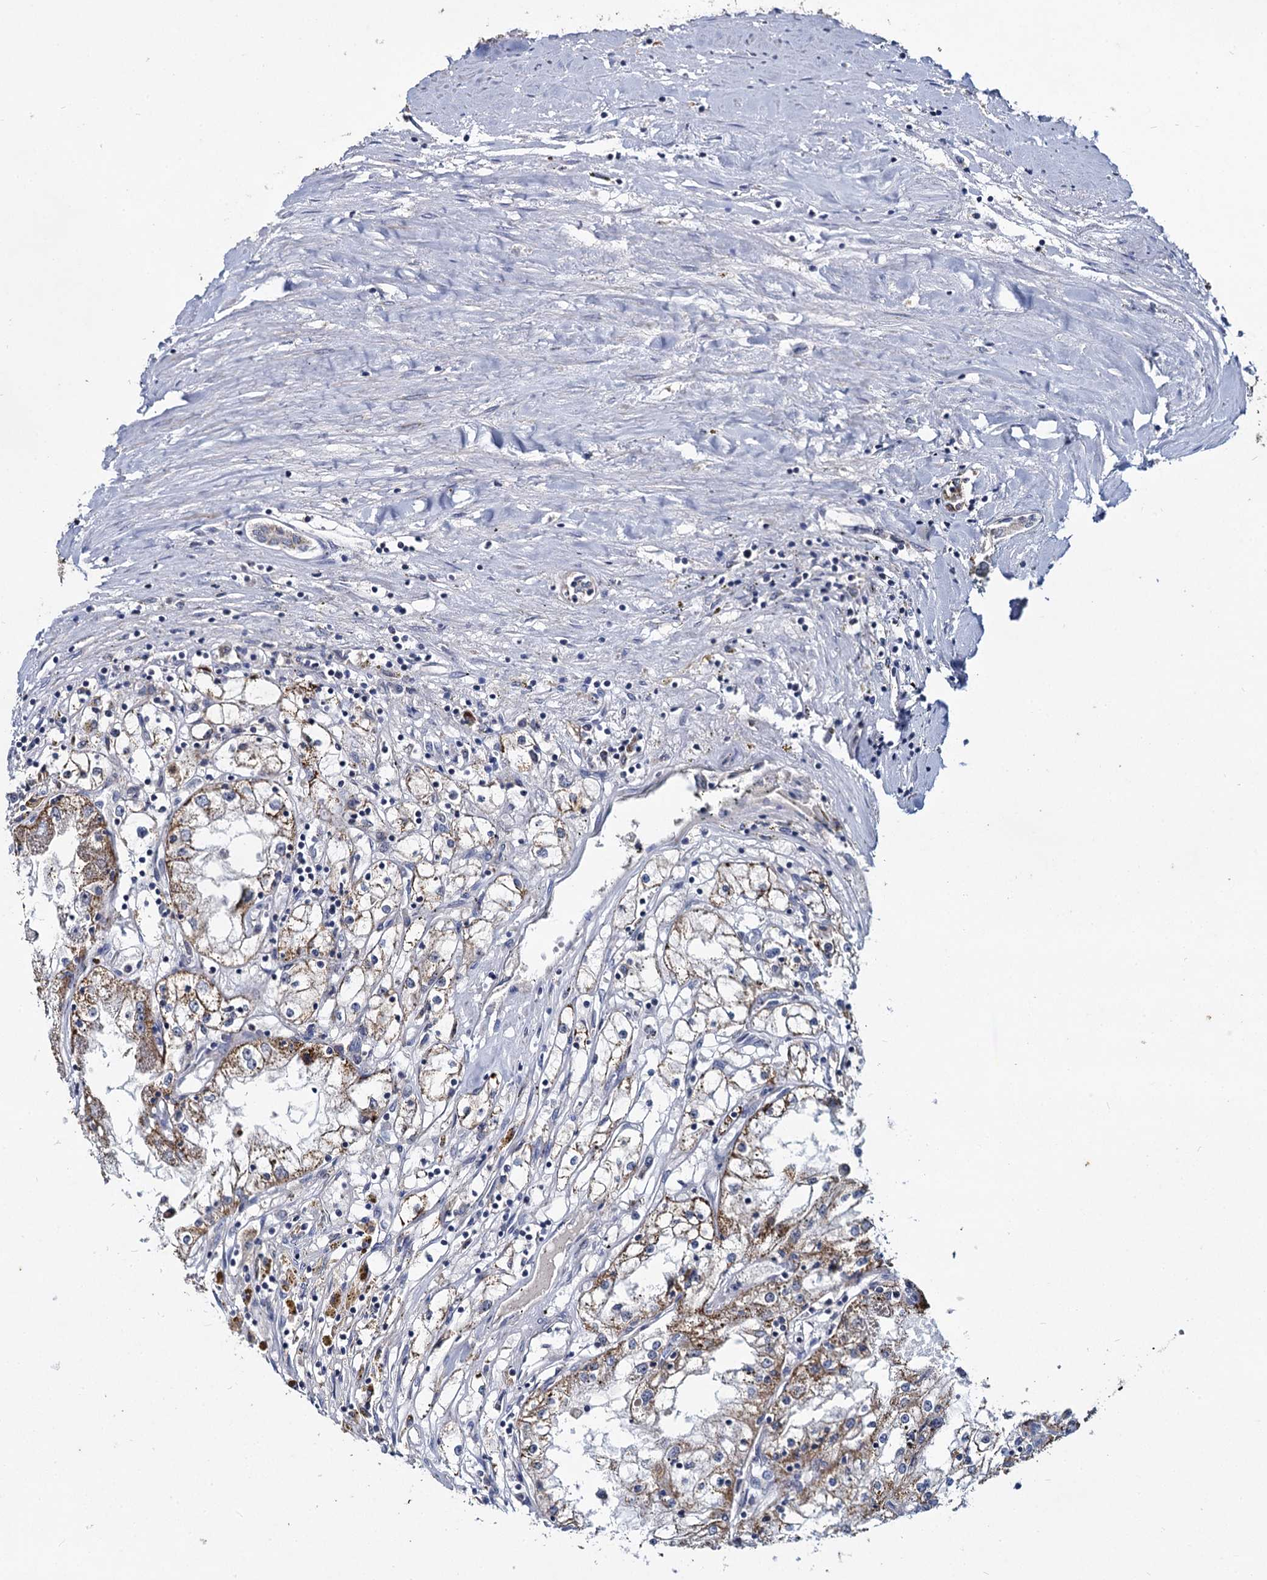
{"staining": {"intensity": "moderate", "quantity": "25%-75%", "location": "cytoplasmic/membranous"}, "tissue": "renal cancer", "cell_type": "Tumor cells", "image_type": "cancer", "snomed": [{"axis": "morphology", "description": "Adenocarcinoma, NOS"}, {"axis": "topography", "description": "Kidney"}], "caption": "A brown stain shows moderate cytoplasmic/membranous staining of a protein in adenocarcinoma (renal) tumor cells. (DAB IHC with brightfield microscopy, high magnification).", "gene": "RPUSD4", "patient": {"sex": "male", "age": 56}}